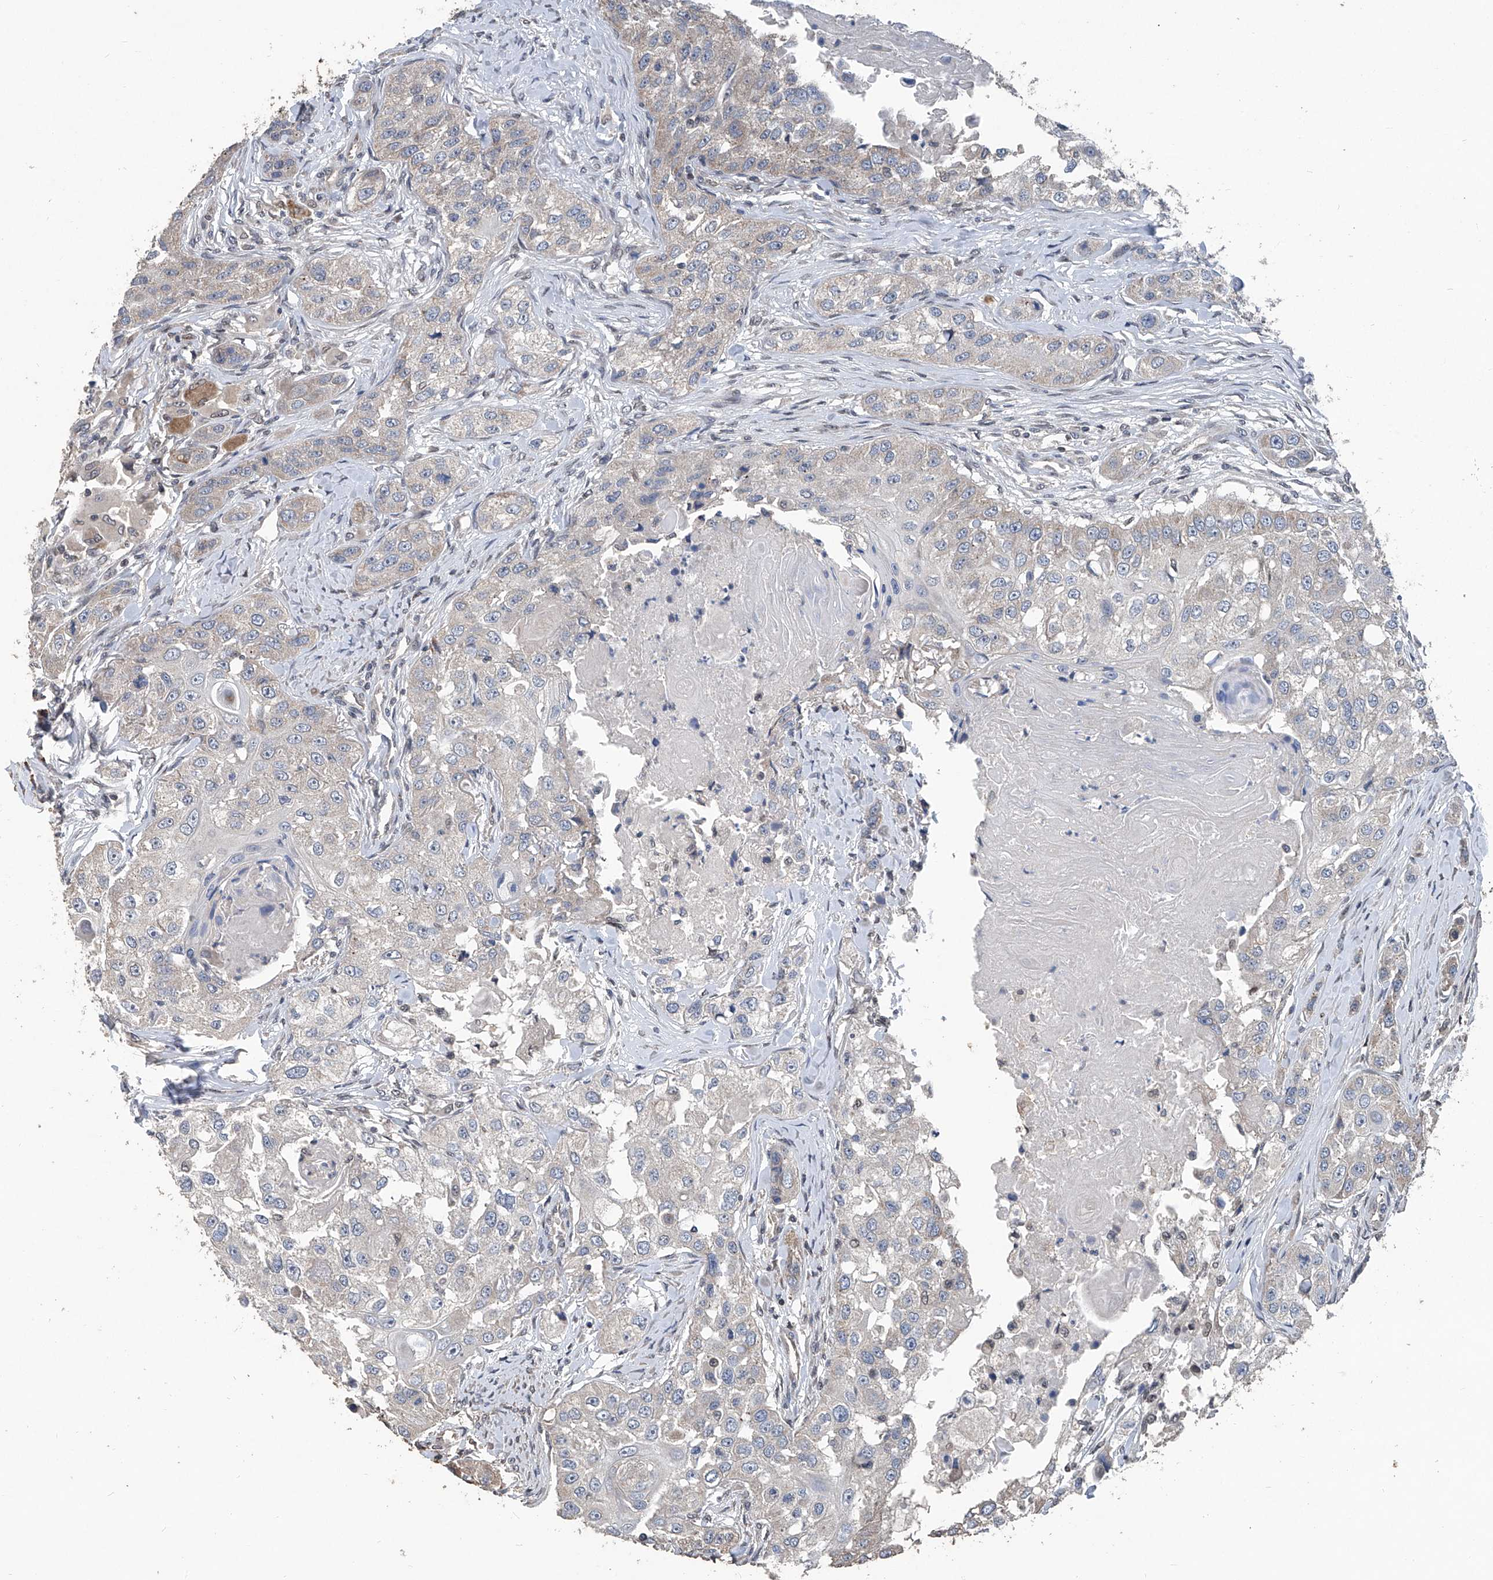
{"staining": {"intensity": "negative", "quantity": "none", "location": "none"}, "tissue": "head and neck cancer", "cell_type": "Tumor cells", "image_type": "cancer", "snomed": [{"axis": "morphology", "description": "Normal tissue, NOS"}, {"axis": "morphology", "description": "Squamous cell carcinoma, NOS"}, {"axis": "topography", "description": "Skeletal muscle"}, {"axis": "topography", "description": "Head-Neck"}], "caption": "An image of squamous cell carcinoma (head and neck) stained for a protein exhibits no brown staining in tumor cells. Brightfield microscopy of immunohistochemistry (IHC) stained with DAB (brown) and hematoxylin (blue), captured at high magnification.", "gene": "BCKDHB", "patient": {"sex": "male", "age": 51}}